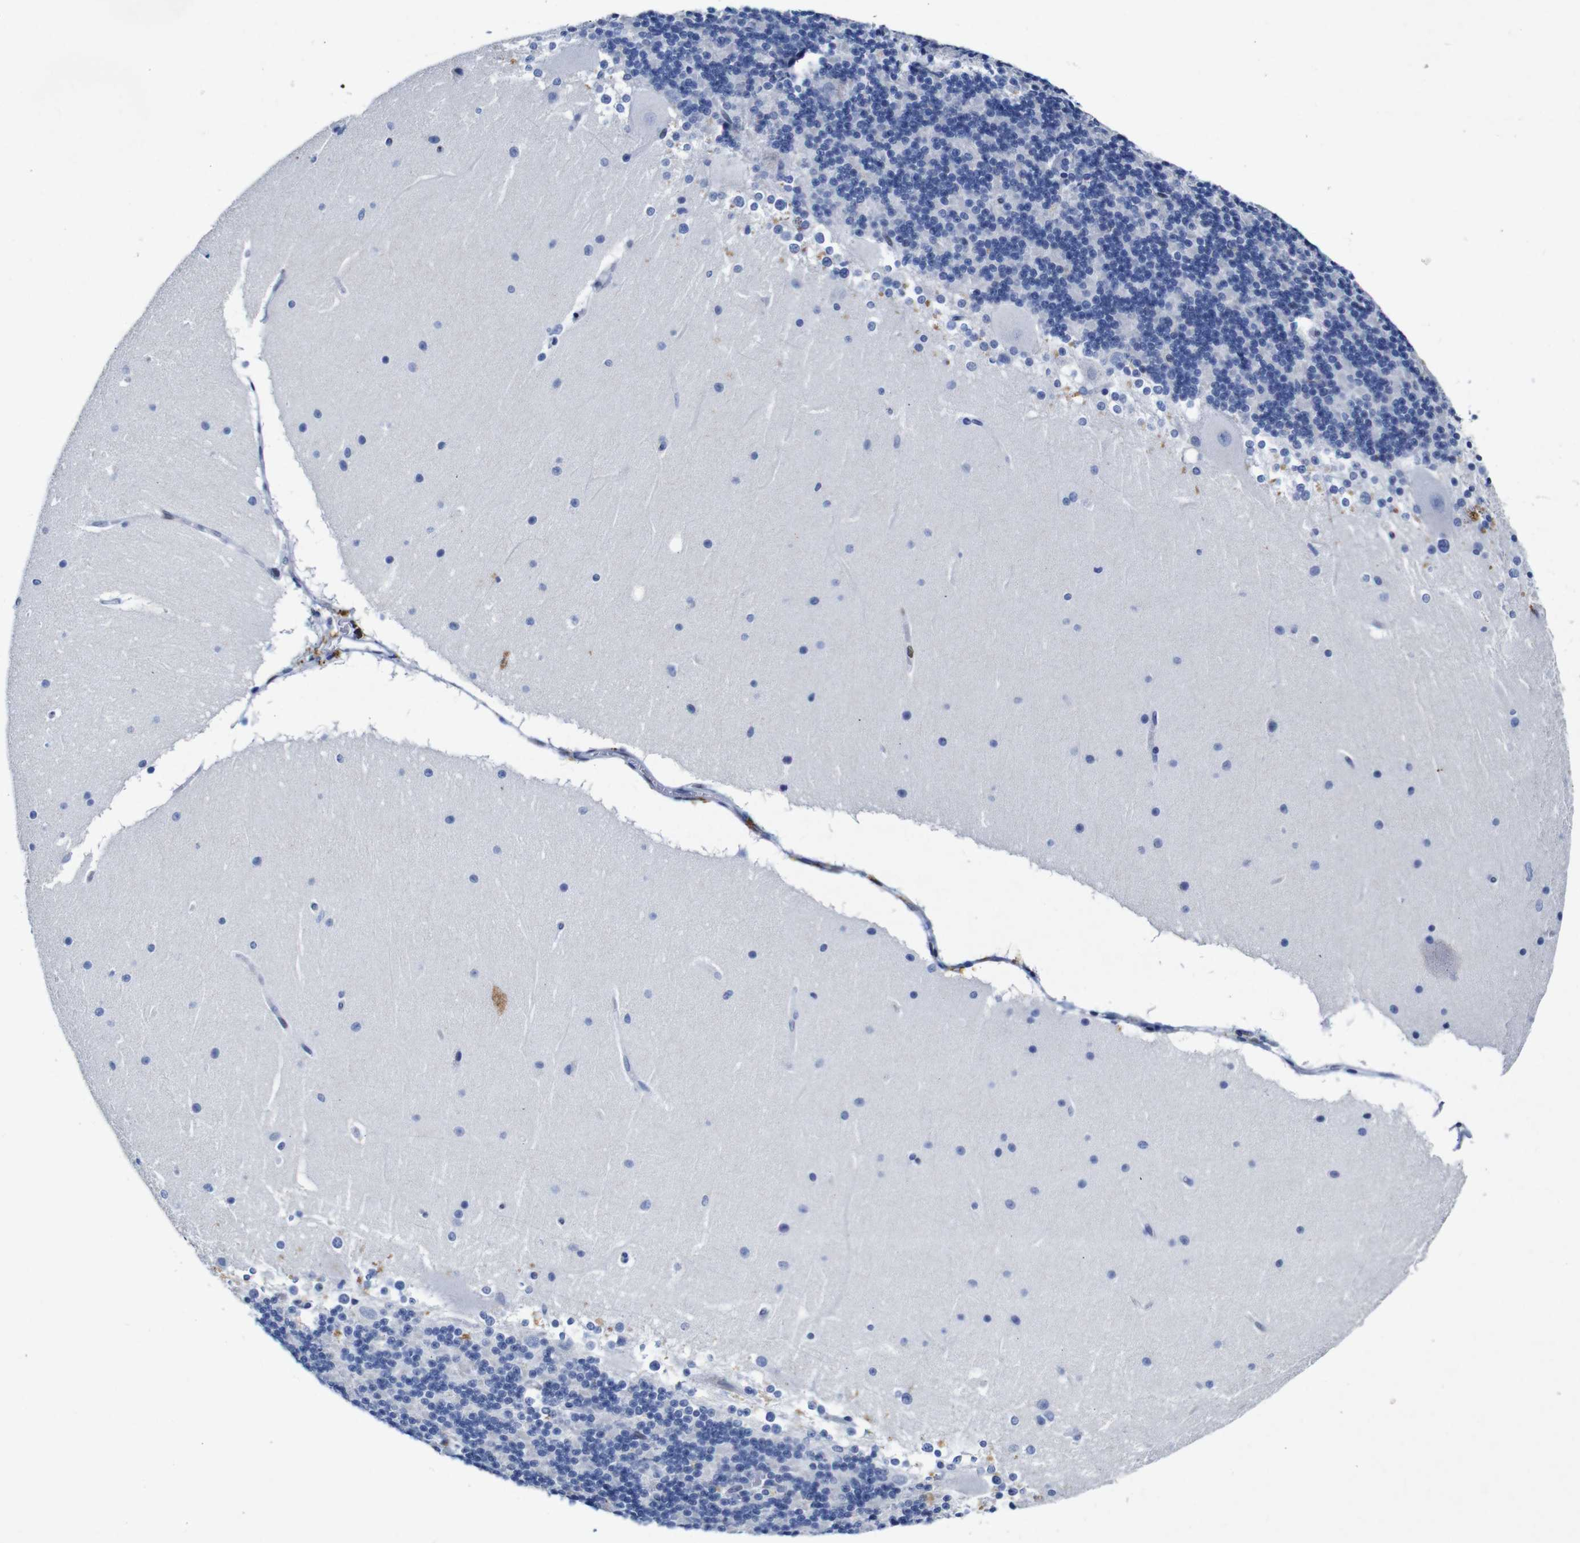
{"staining": {"intensity": "negative", "quantity": "none", "location": "none"}, "tissue": "cerebellum", "cell_type": "Cells in granular layer", "image_type": "normal", "snomed": [{"axis": "morphology", "description": "Normal tissue, NOS"}, {"axis": "topography", "description": "Cerebellum"}], "caption": "Benign cerebellum was stained to show a protein in brown. There is no significant expression in cells in granular layer. (DAB (3,3'-diaminobenzidine) immunohistochemistry with hematoxylin counter stain).", "gene": "FOSL2", "patient": {"sex": "female", "age": 19}}